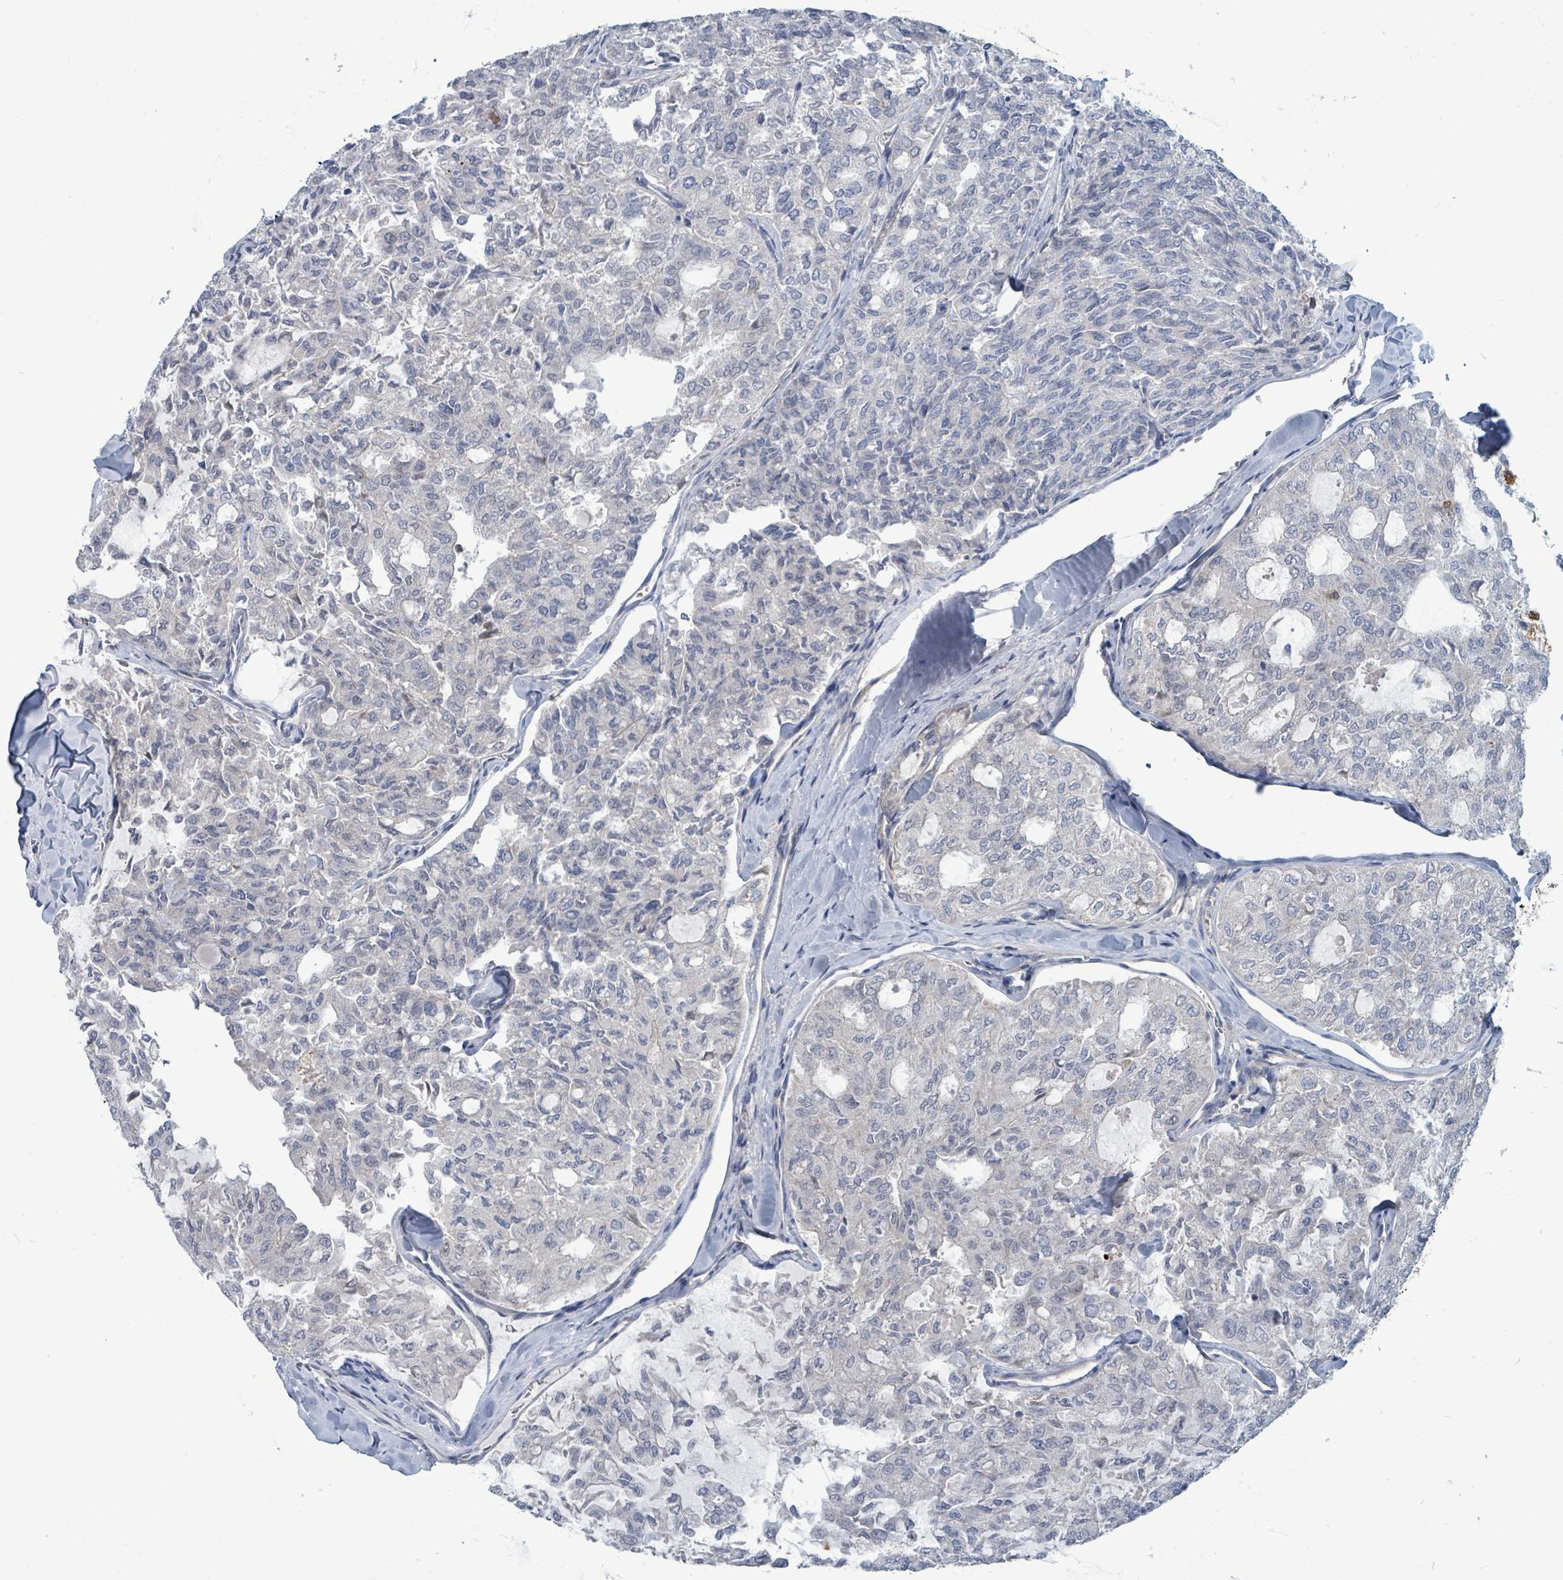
{"staining": {"intensity": "negative", "quantity": "none", "location": "none"}, "tissue": "thyroid cancer", "cell_type": "Tumor cells", "image_type": "cancer", "snomed": [{"axis": "morphology", "description": "Follicular adenoma carcinoma, NOS"}, {"axis": "topography", "description": "Thyroid gland"}], "caption": "High magnification brightfield microscopy of thyroid follicular adenoma carcinoma stained with DAB (brown) and counterstained with hematoxylin (blue): tumor cells show no significant staining.", "gene": "TRDMT1", "patient": {"sex": "male", "age": 75}}